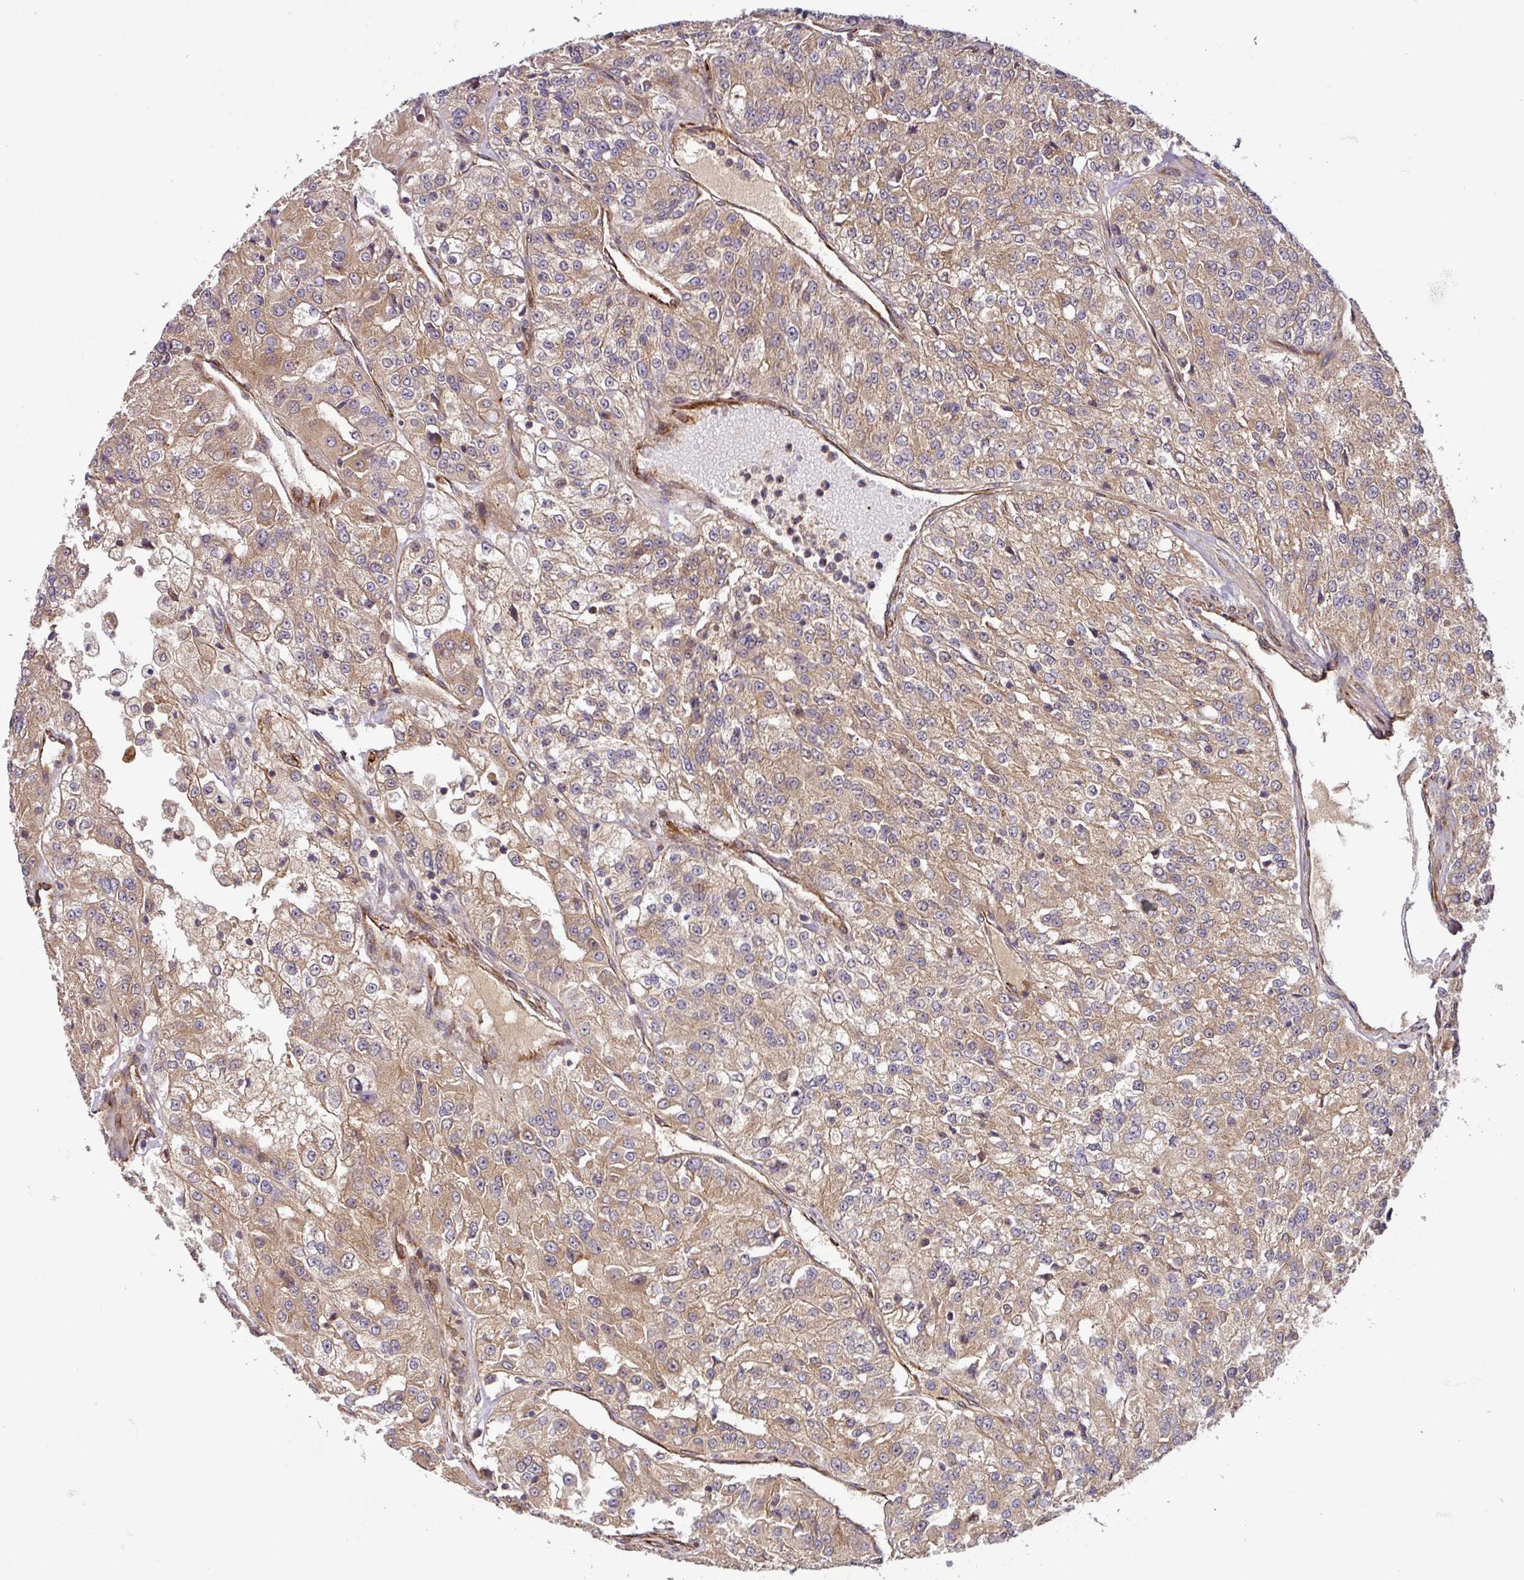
{"staining": {"intensity": "moderate", "quantity": ">75%", "location": "cytoplasmic/membranous"}, "tissue": "renal cancer", "cell_type": "Tumor cells", "image_type": "cancer", "snomed": [{"axis": "morphology", "description": "Adenocarcinoma, NOS"}, {"axis": "topography", "description": "Kidney"}], "caption": "This image demonstrates IHC staining of renal cancer, with medium moderate cytoplasmic/membranous staining in about >75% of tumor cells.", "gene": "ART1", "patient": {"sex": "female", "age": 63}}